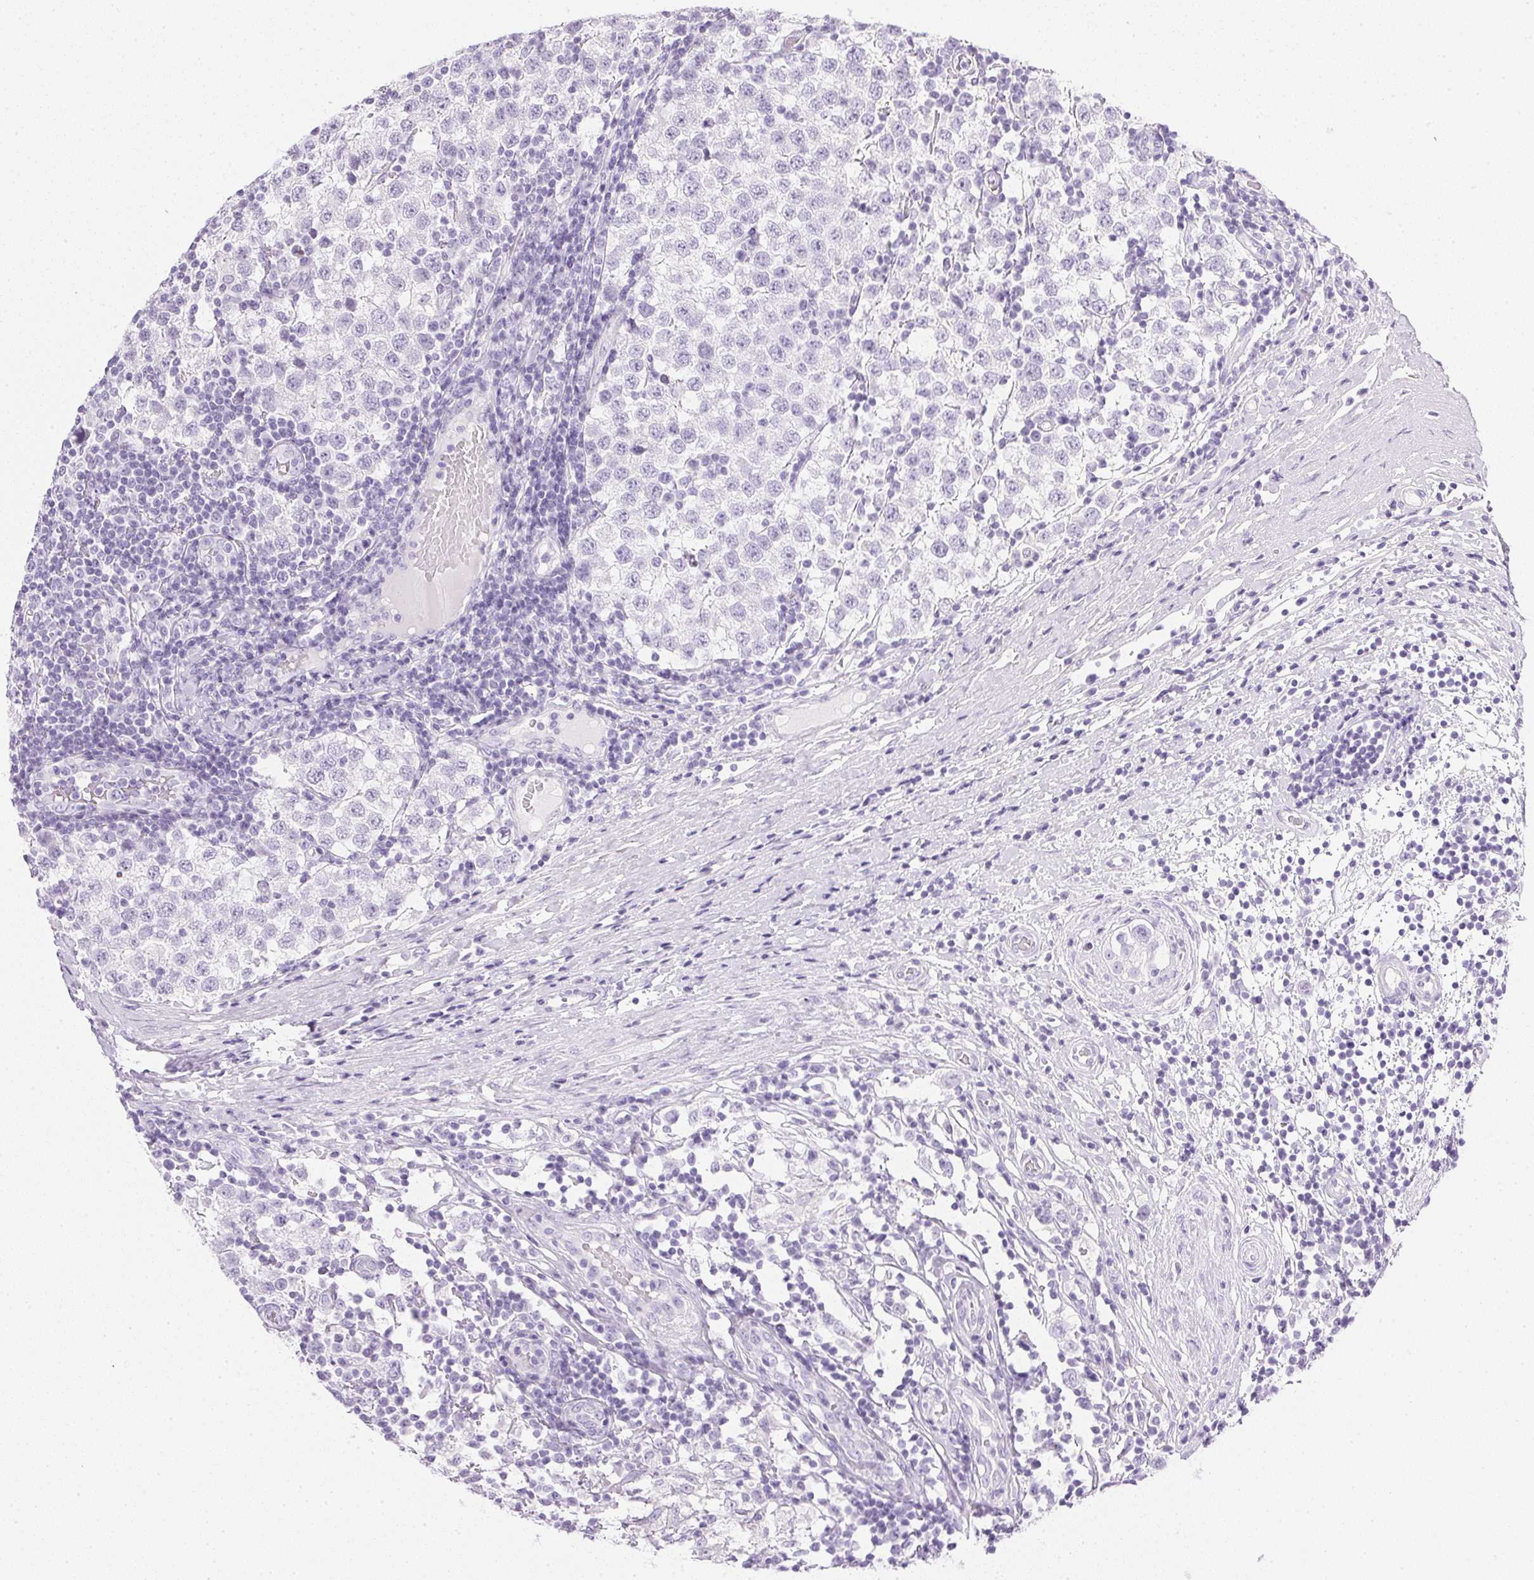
{"staining": {"intensity": "negative", "quantity": "none", "location": "none"}, "tissue": "testis cancer", "cell_type": "Tumor cells", "image_type": "cancer", "snomed": [{"axis": "morphology", "description": "Seminoma, NOS"}, {"axis": "topography", "description": "Testis"}], "caption": "Testis cancer was stained to show a protein in brown. There is no significant expression in tumor cells. (Stains: DAB (3,3'-diaminobenzidine) IHC with hematoxylin counter stain, Microscopy: brightfield microscopy at high magnification).", "gene": "CPB1", "patient": {"sex": "male", "age": 34}}